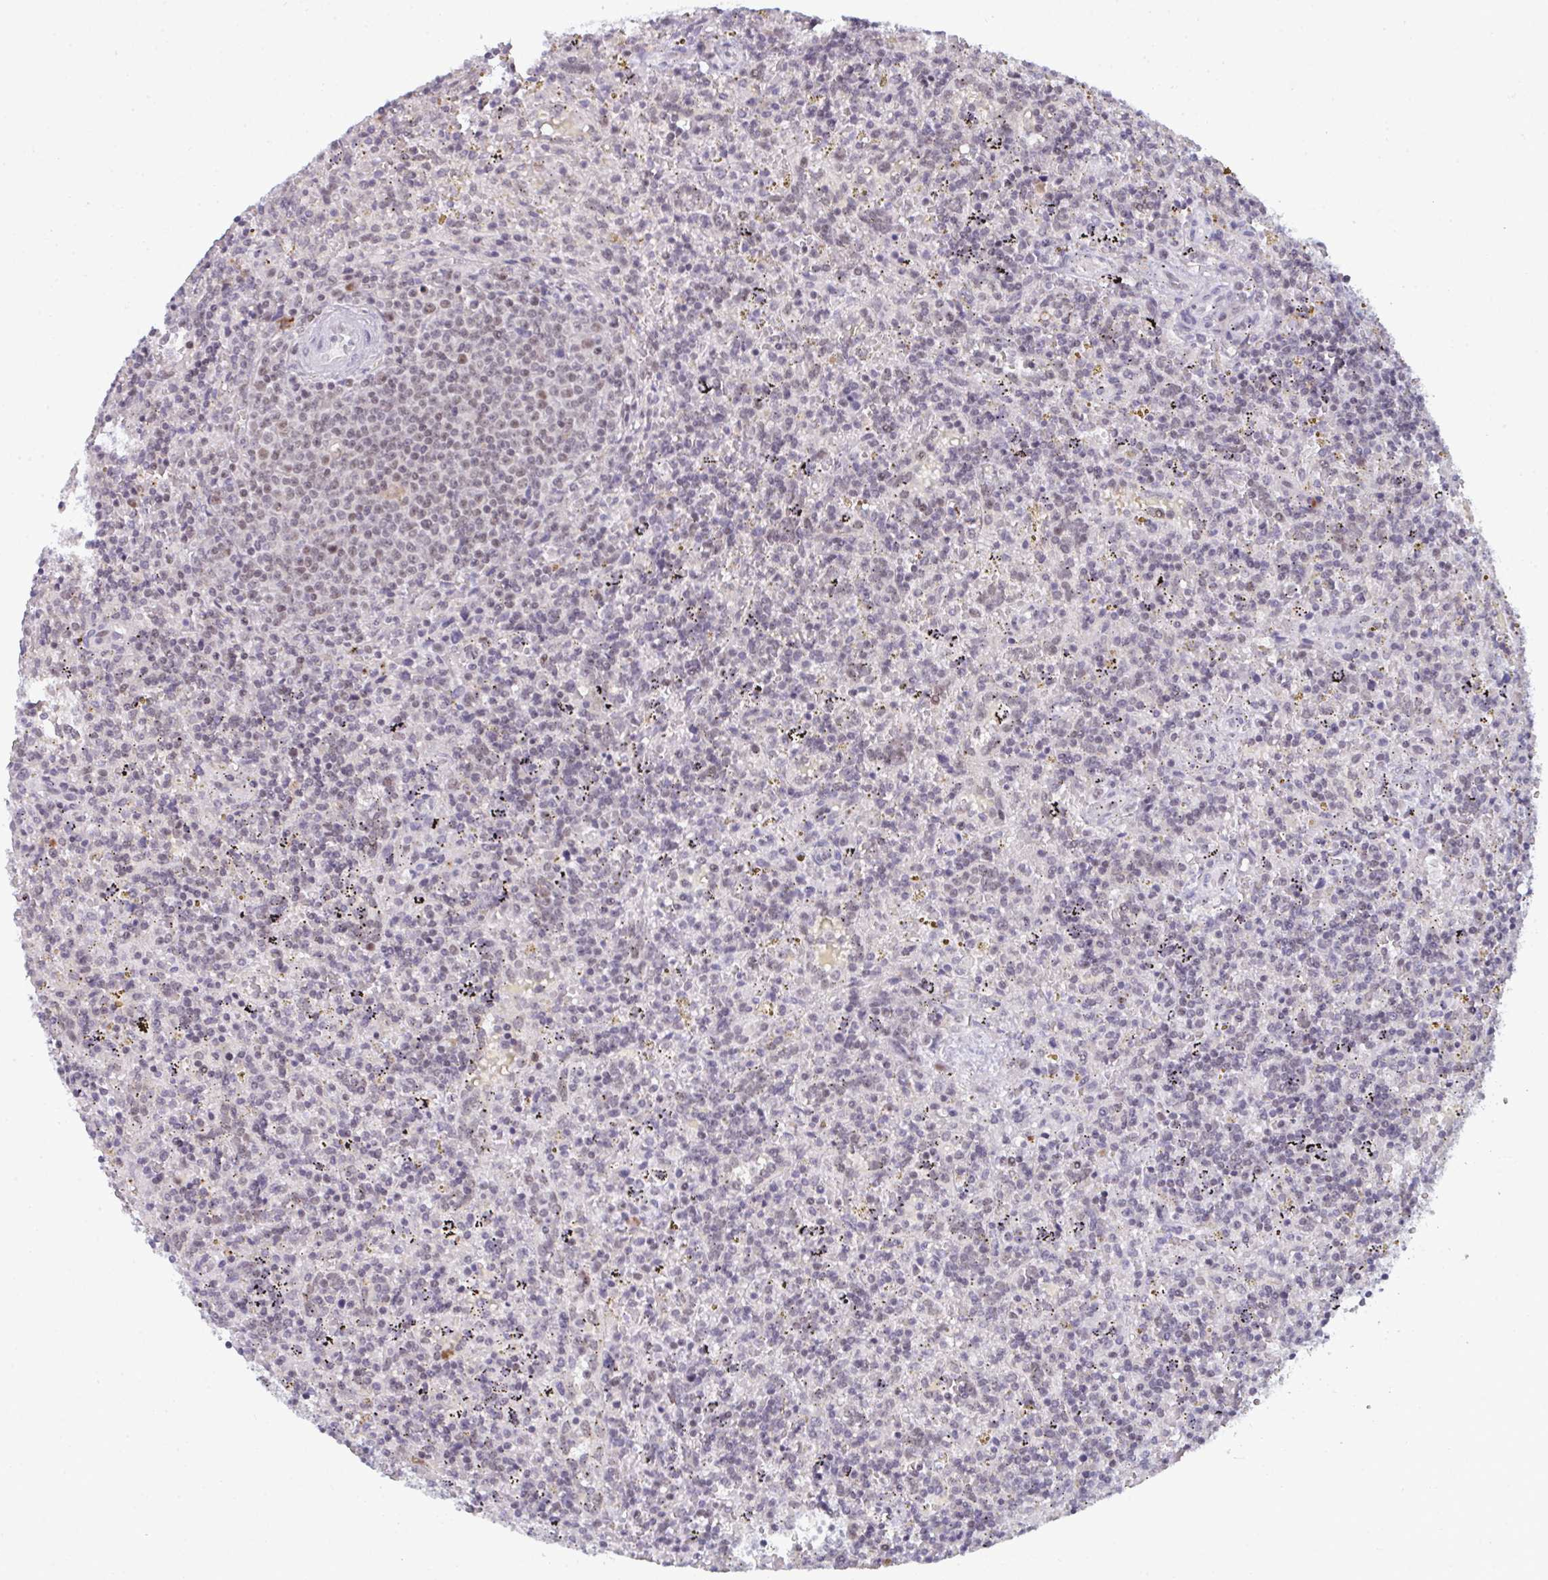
{"staining": {"intensity": "negative", "quantity": "none", "location": "none"}, "tissue": "lymphoma", "cell_type": "Tumor cells", "image_type": "cancer", "snomed": [{"axis": "morphology", "description": "Malignant lymphoma, non-Hodgkin's type, Low grade"}, {"axis": "topography", "description": "Spleen"}], "caption": "Micrograph shows no protein staining in tumor cells of lymphoma tissue.", "gene": "ATF1", "patient": {"sex": "male", "age": 67}}